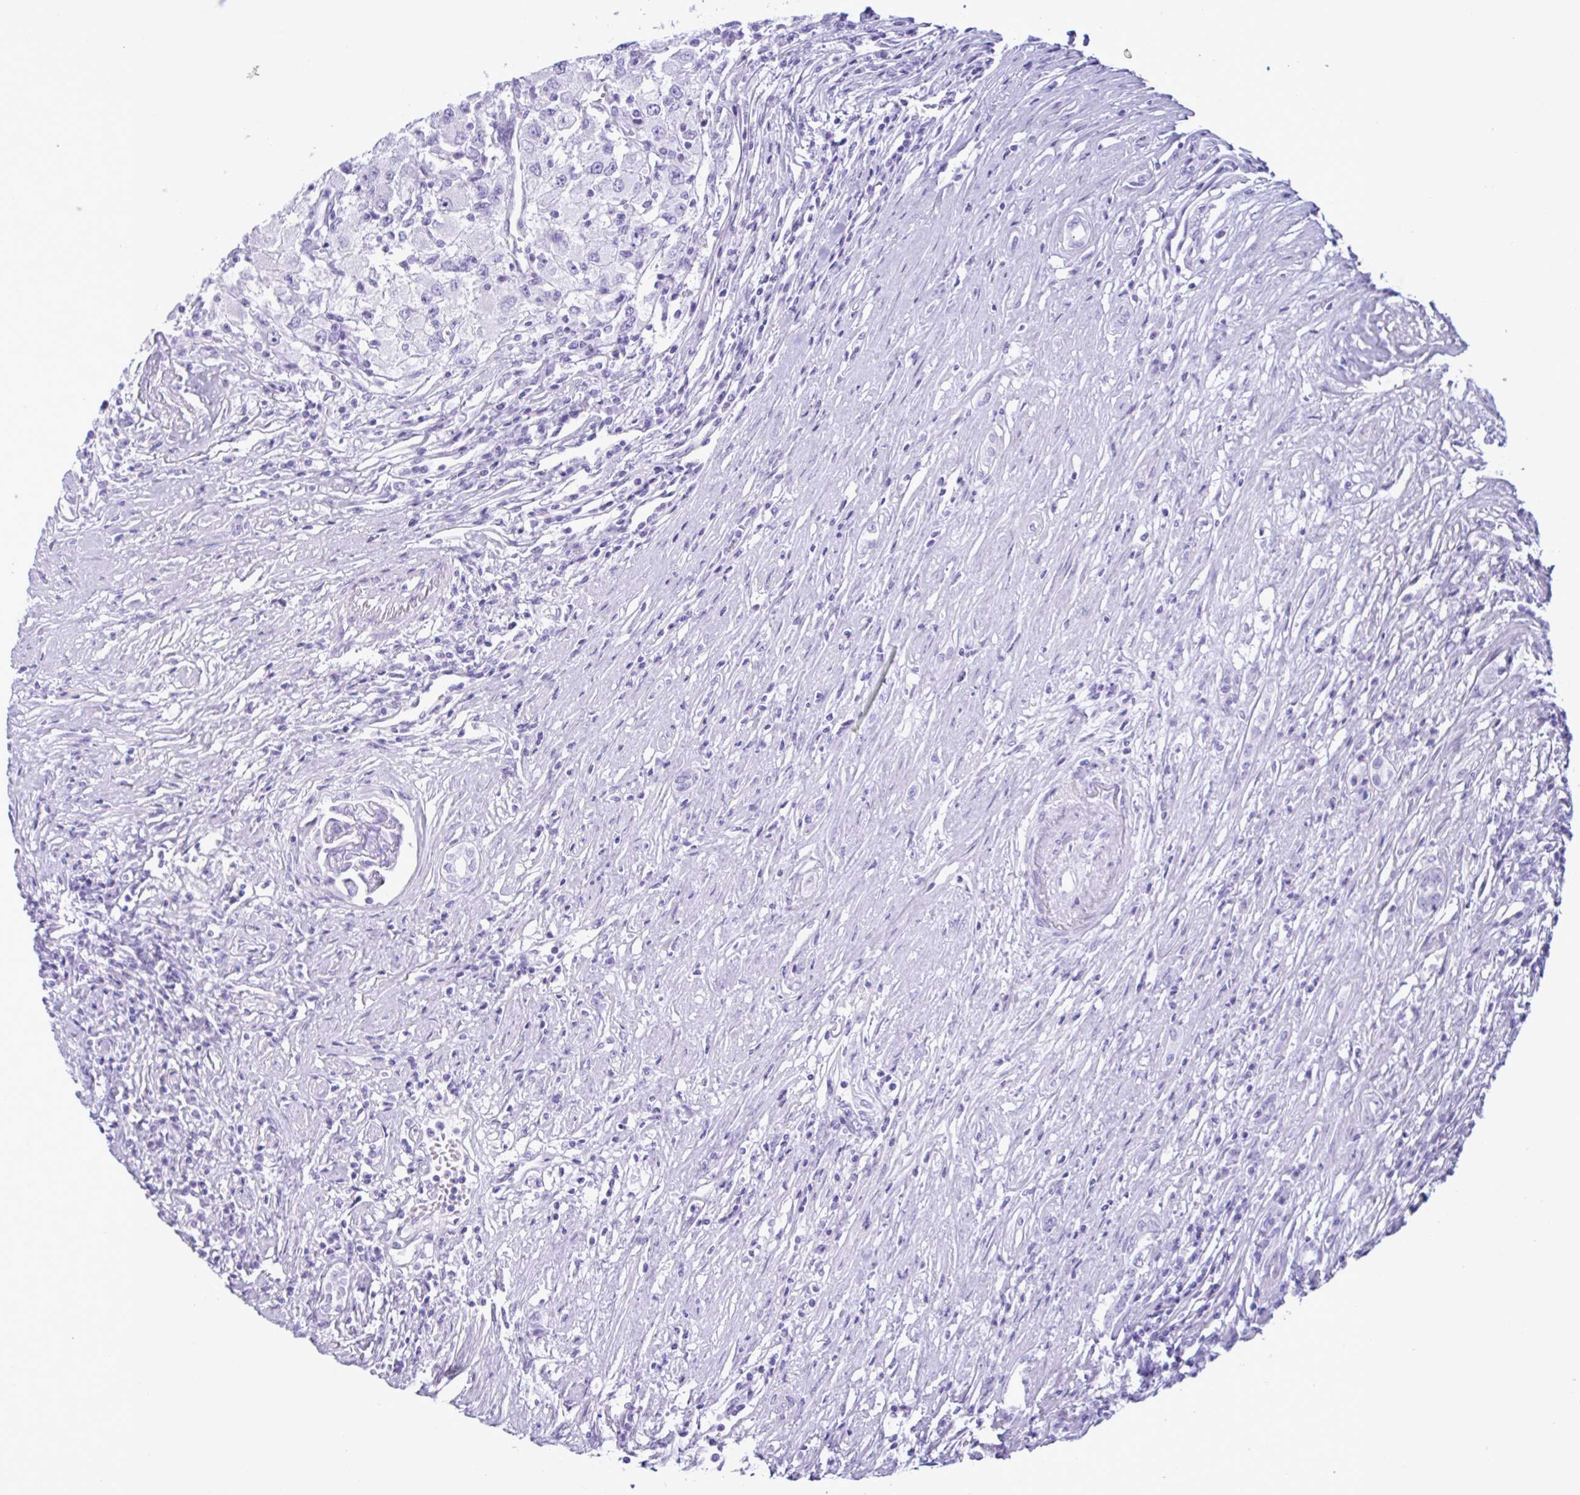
{"staining": {"intensity": "negative", "quantity": "none", "location": "none"}, "tissue": "renal cancer", "cell_type": "Tumor cells", "image_type": "cancer", "snomed": [{"axis": "morphology", "description": "Adenocarcinoma, NOS"}, {"axis": "topography", "description": "Kidney"}], "caption": "This is a histopathology image of immunohistochemistry staining of adenocarcinoma (renal), which shows no staining in tumor cells.", "gene": "MRGPRG", "patient": {"sex": "female", "age": 67}}